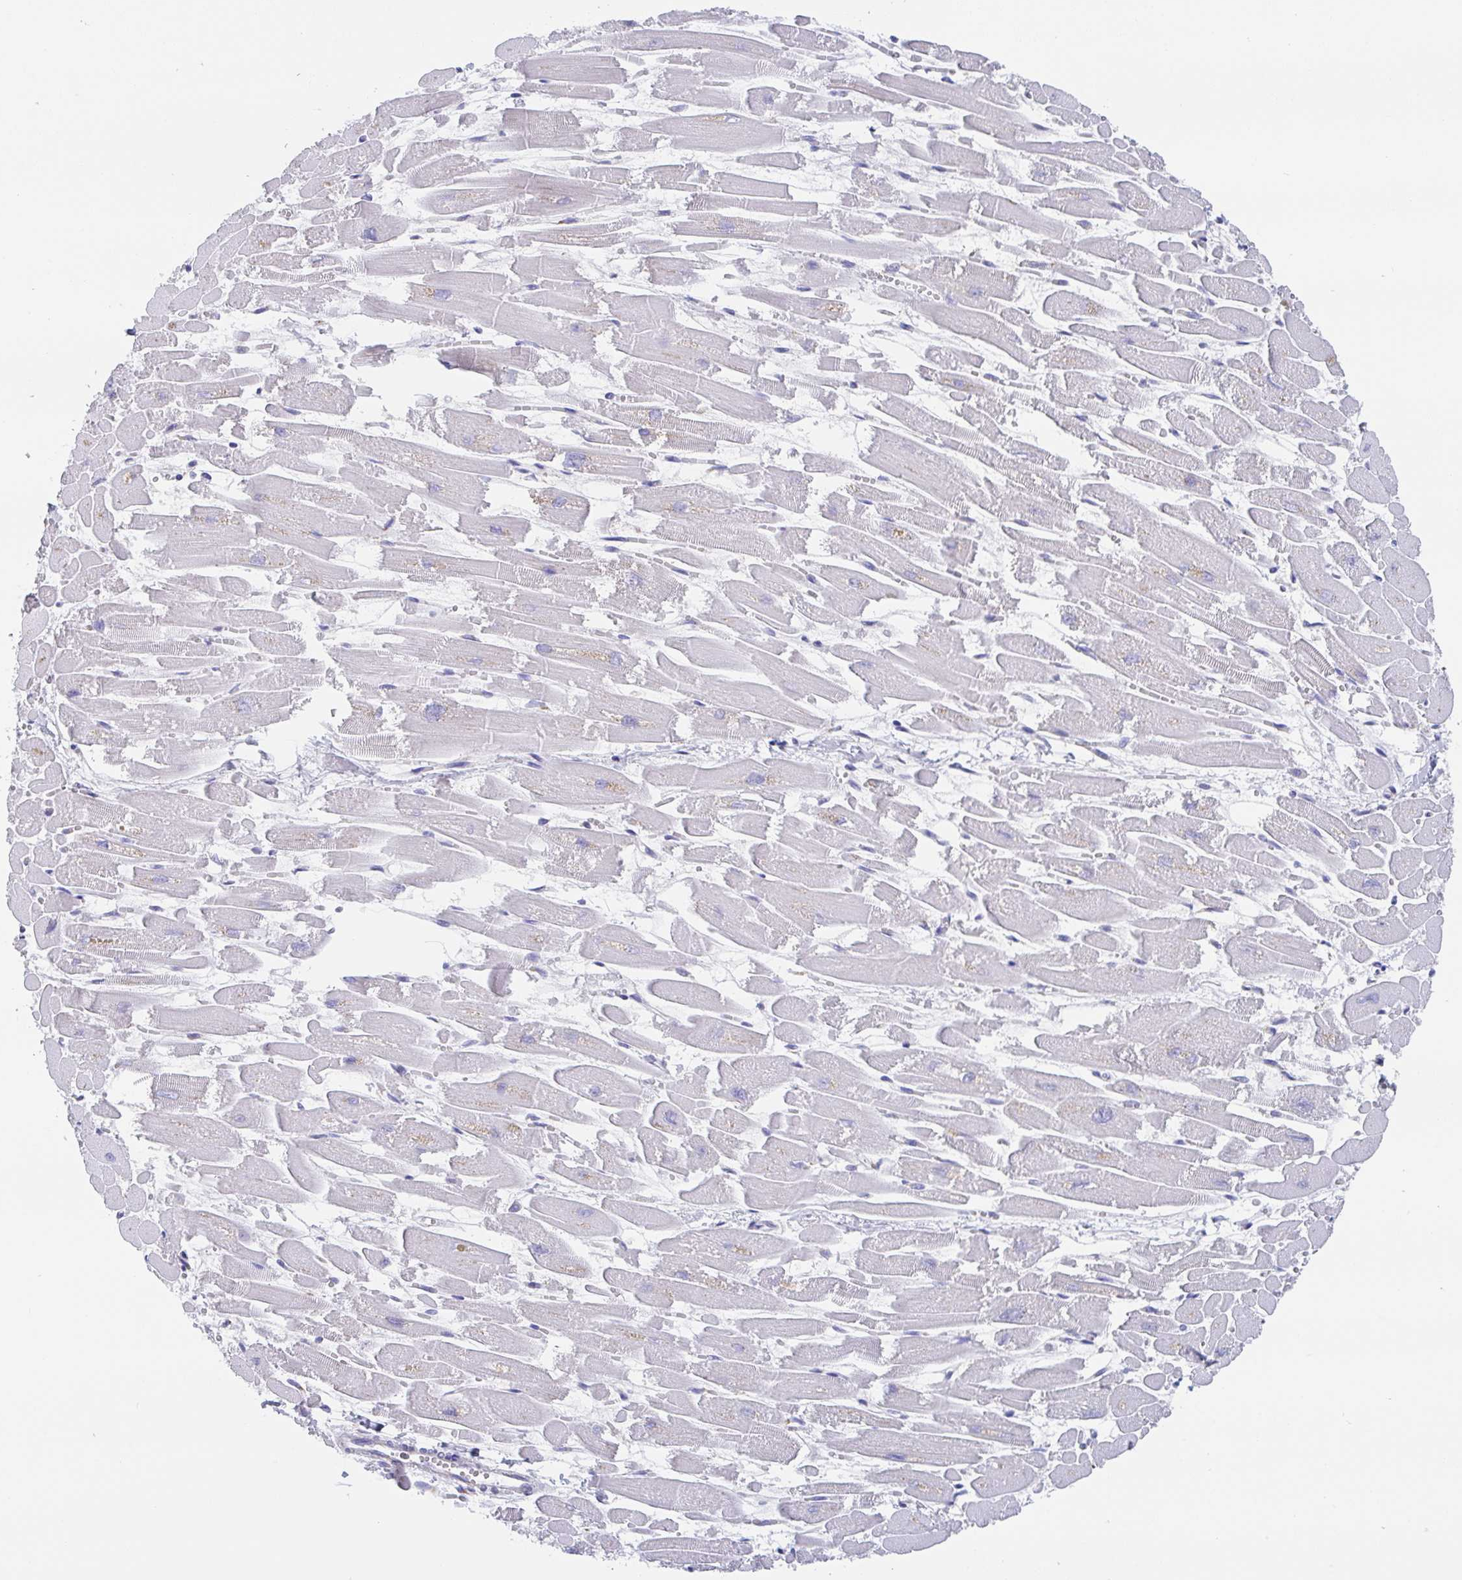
{"staining": {"intensity": "moderate", "quantity": "<25%", "location": "cytoplasmic/membranous"}, "tissue": "heart muscle", "cell_type": "Cardiomyocytes", "image_type": "normal", "snomed": [{"axis": "morphology", "description": "Normal tissue, NOS"}, {"axis": "topography", "description": "Heart"}], "caption": "Approximately <25% of cardiomyocytes in benign heart muscle exhibit moderate cytoplasmic/membranous protein positivity as visualized by brown immunohistochemical staining.", "gene": "PROSER3", "patient": {"sex": "female", "age": 52}}